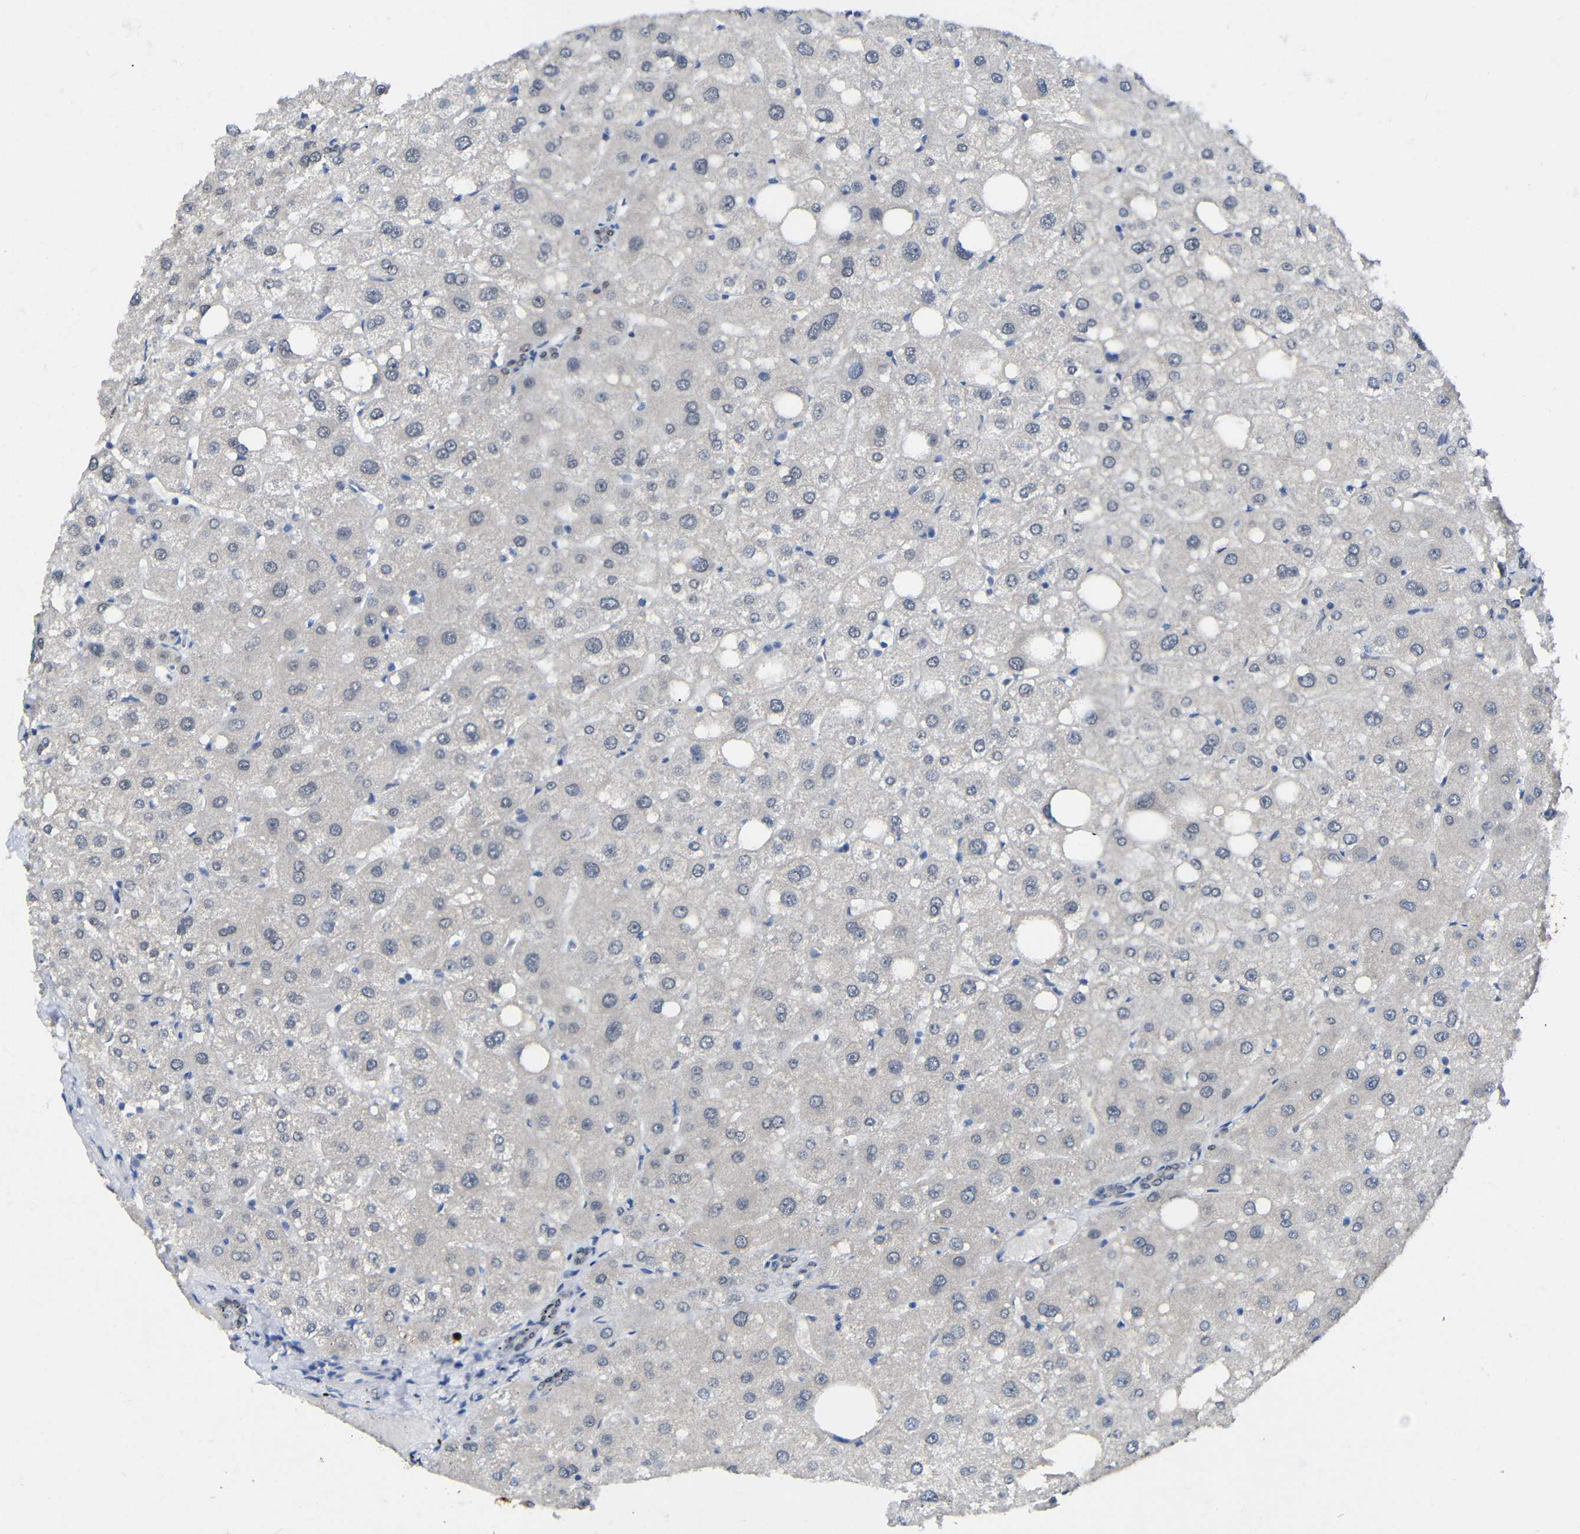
{"staining": {"intensity": "weak", "quantity": "25%-75%", "location": "cytoplasmic/membranous"}, "tissue": "liver", "cell_type": "Cholangiocytes", "image_type": "normal", "snomed": [{"axis": "morphology", "description": "Normal tissue, NOS"}, {"axis": "topography", "description": "Liver"}], "caption": "A brown stain highlights weak cytoplasmic/membranous positivity of a protein in cholangiocytes of unremarkable liver. Immunohistochemistry stains the protein of interest in brown and the nuclei are stained blue.", "gene": "HNF1A", "patient": {"sex": "male", "age": 73}}